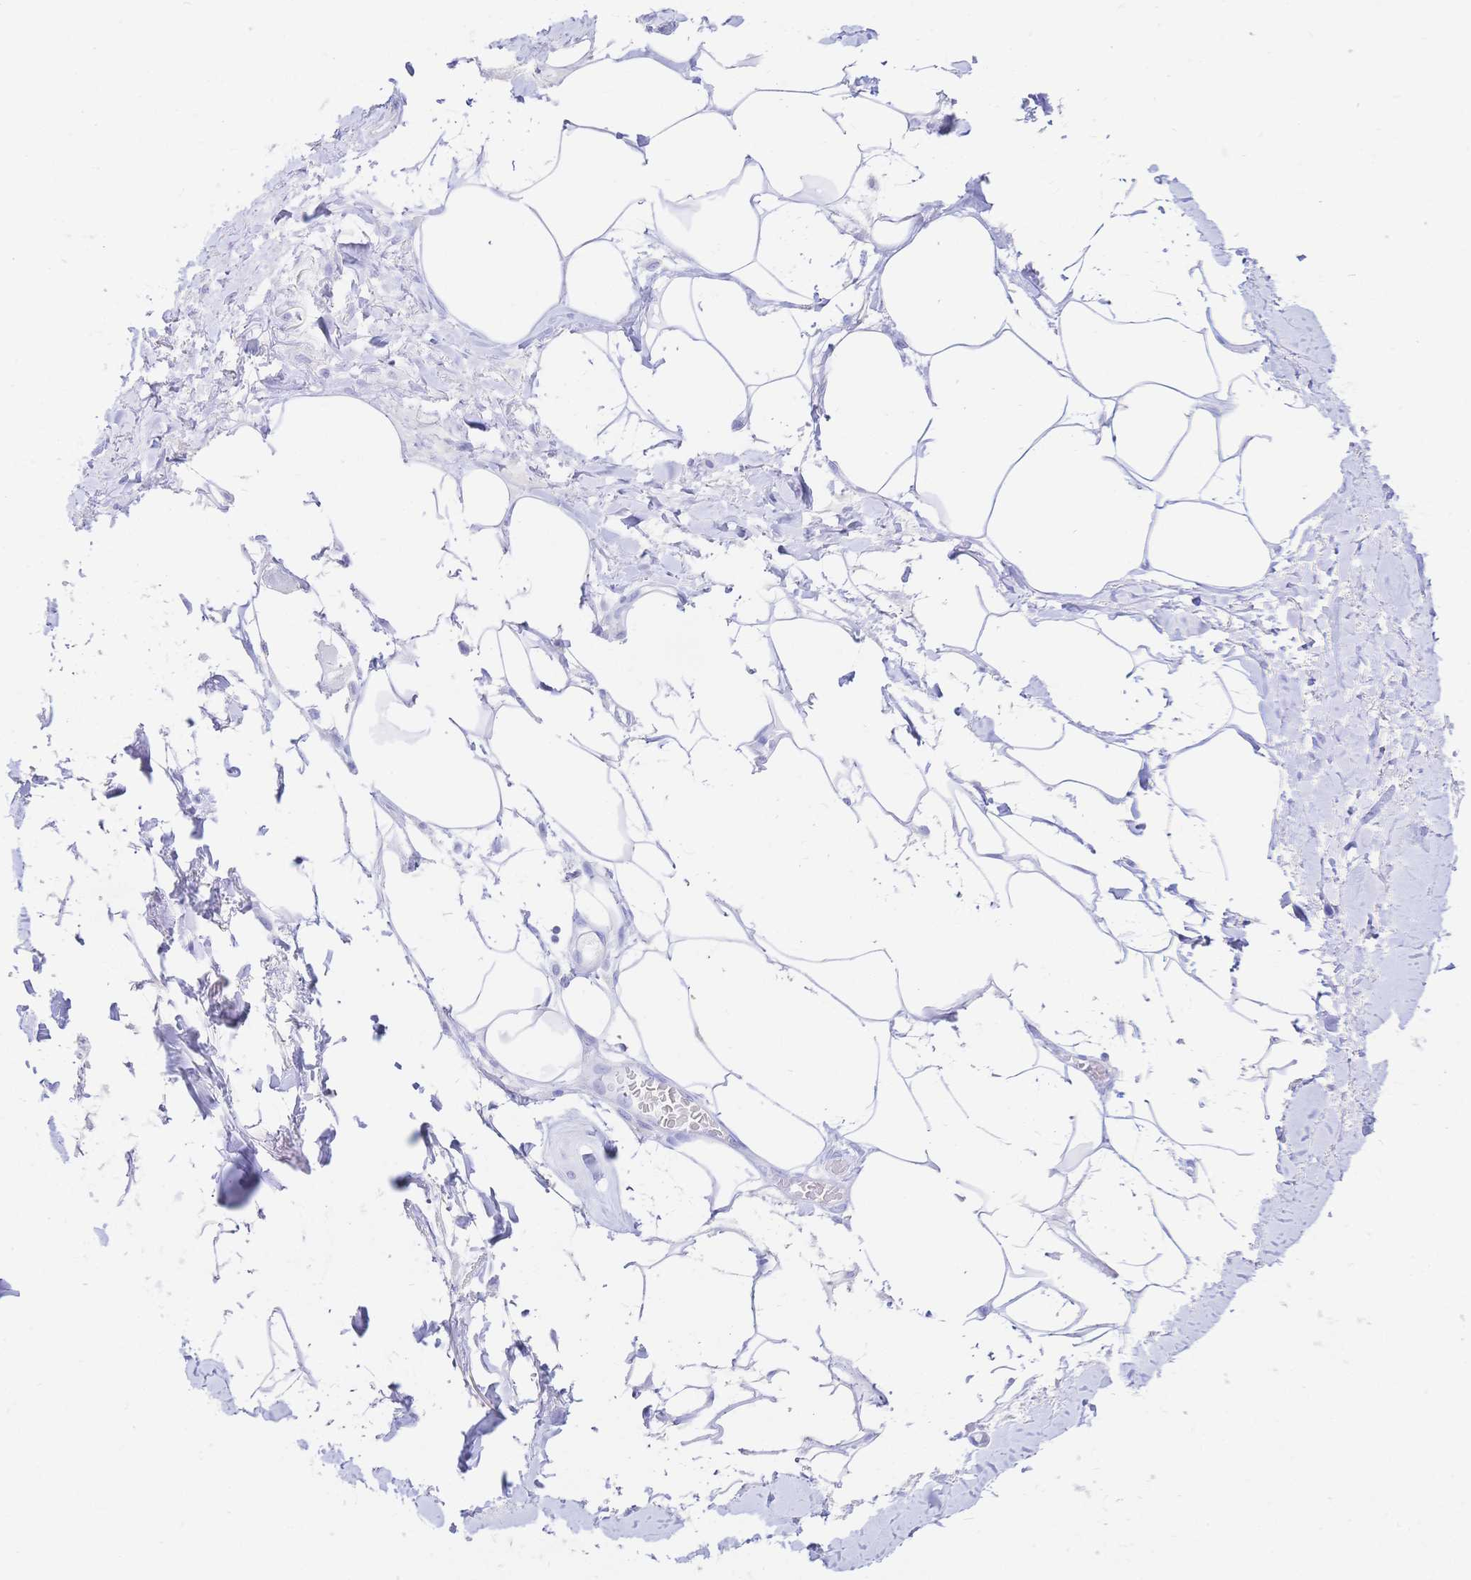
{"staining": {"intensity": "negative", "quantity": "none", "location": "none"}, "tissue": "adipose tissue", "cell_type": "Adipocytes", "image_type": "normal", "snomed": [{"axis": "morphology", "description": "Normal tissue, NOS"}, {"axis": "topography", "description": "Vagina"}, {"axis": "topography", "description": "Peripheral nerve tissue"}], "caption": "Adipose tissue stained for a protein using IHC exhibits no positivity adipocytes.", "gene": "UMOD", "patient": {"sex": "female", "age": 71}}